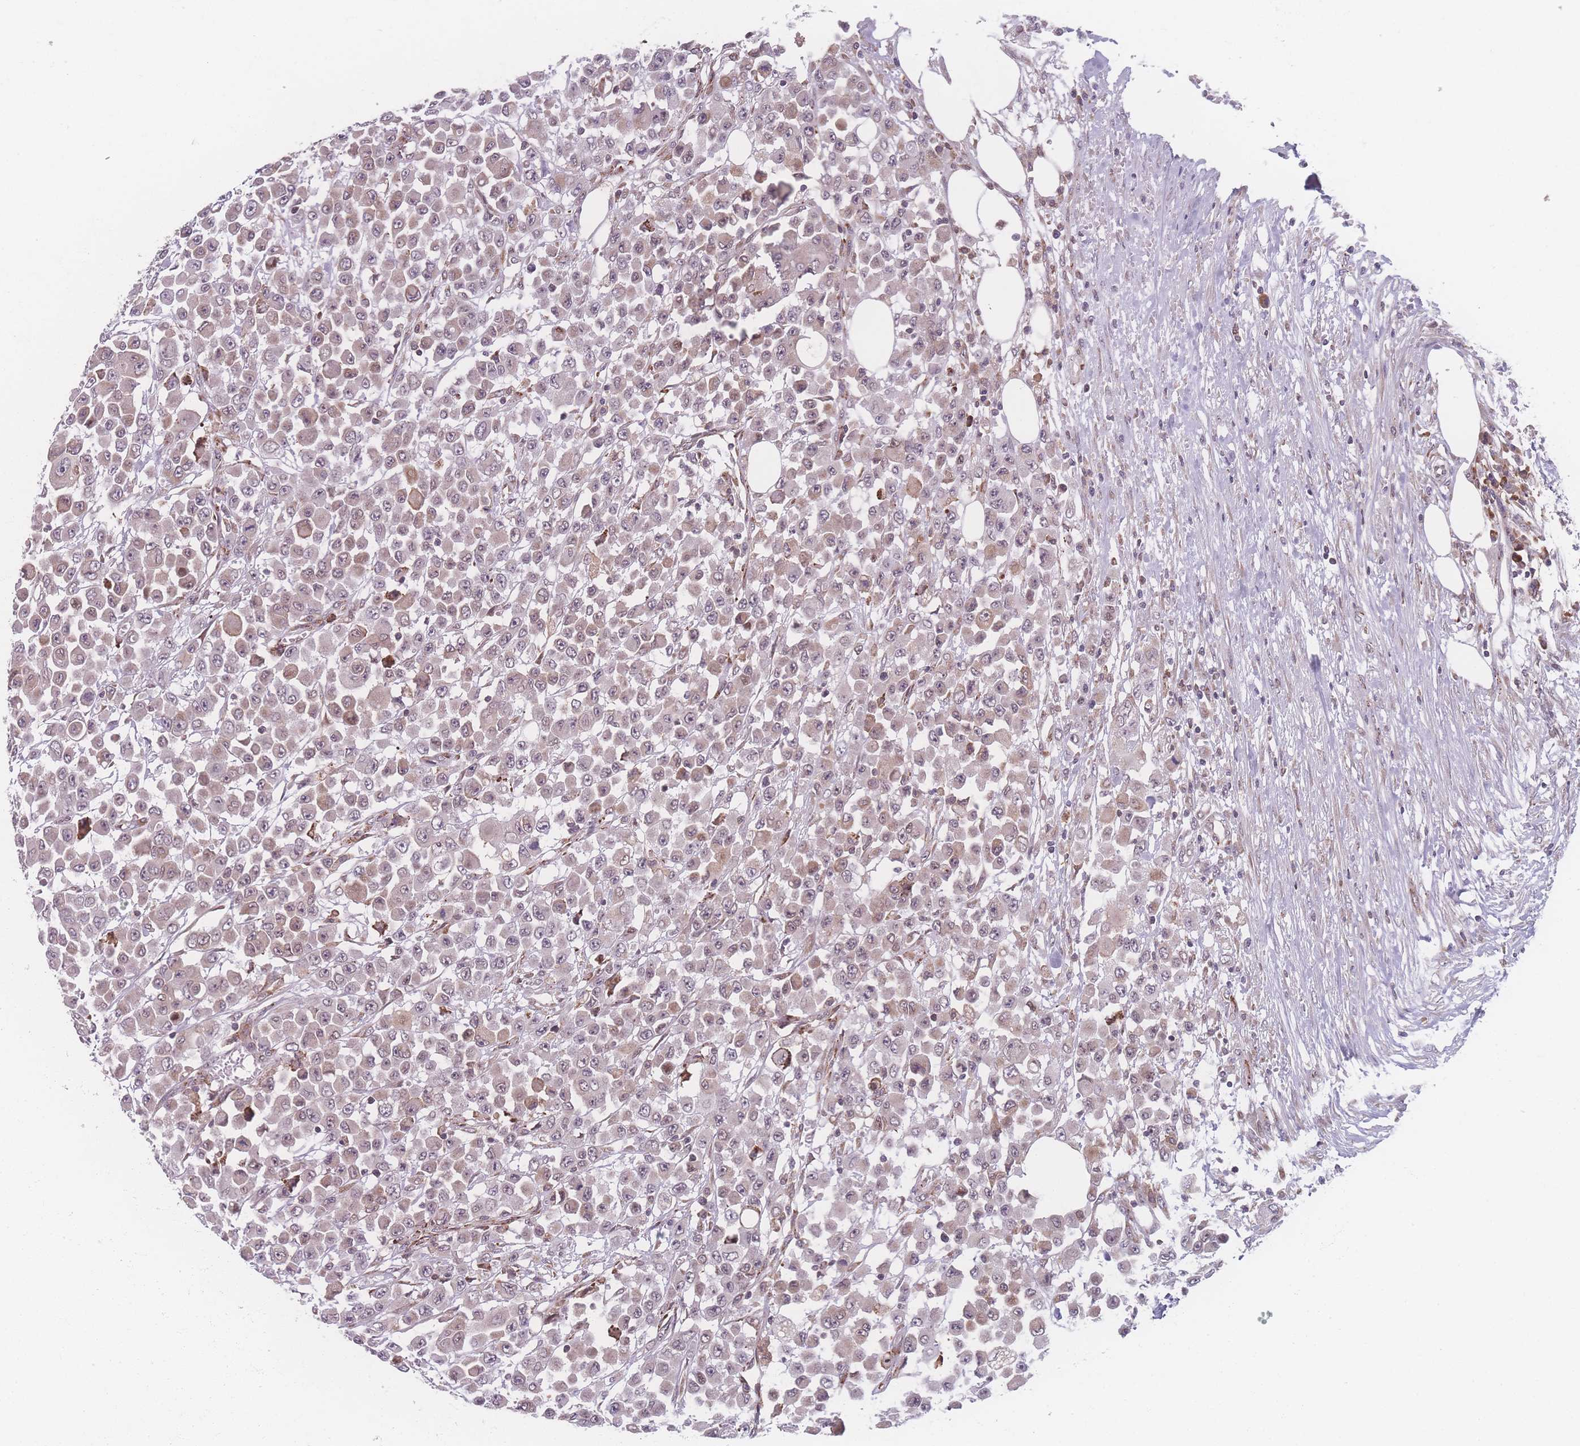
{"staining": {"intensity": "moderate", "quantity": "<25%", "location": "cytoplasmic/membranous"}, "tissue": "colorectal cancer", "cell_type": "Tumor cells", "image_type": "cancer", "snomed": [{"axis": "morphology", "description": "Adenocarcinoma, NOS"}, {"axis": "topography", "description": "Colon"}], "caption": "Colorectal cancer tissue displays moderate cytoplasmic/membranous positivity in approximately <25% of tumor cells", "gene": "ZC3H13", "patient": {"sex": "male", "age": 51}}